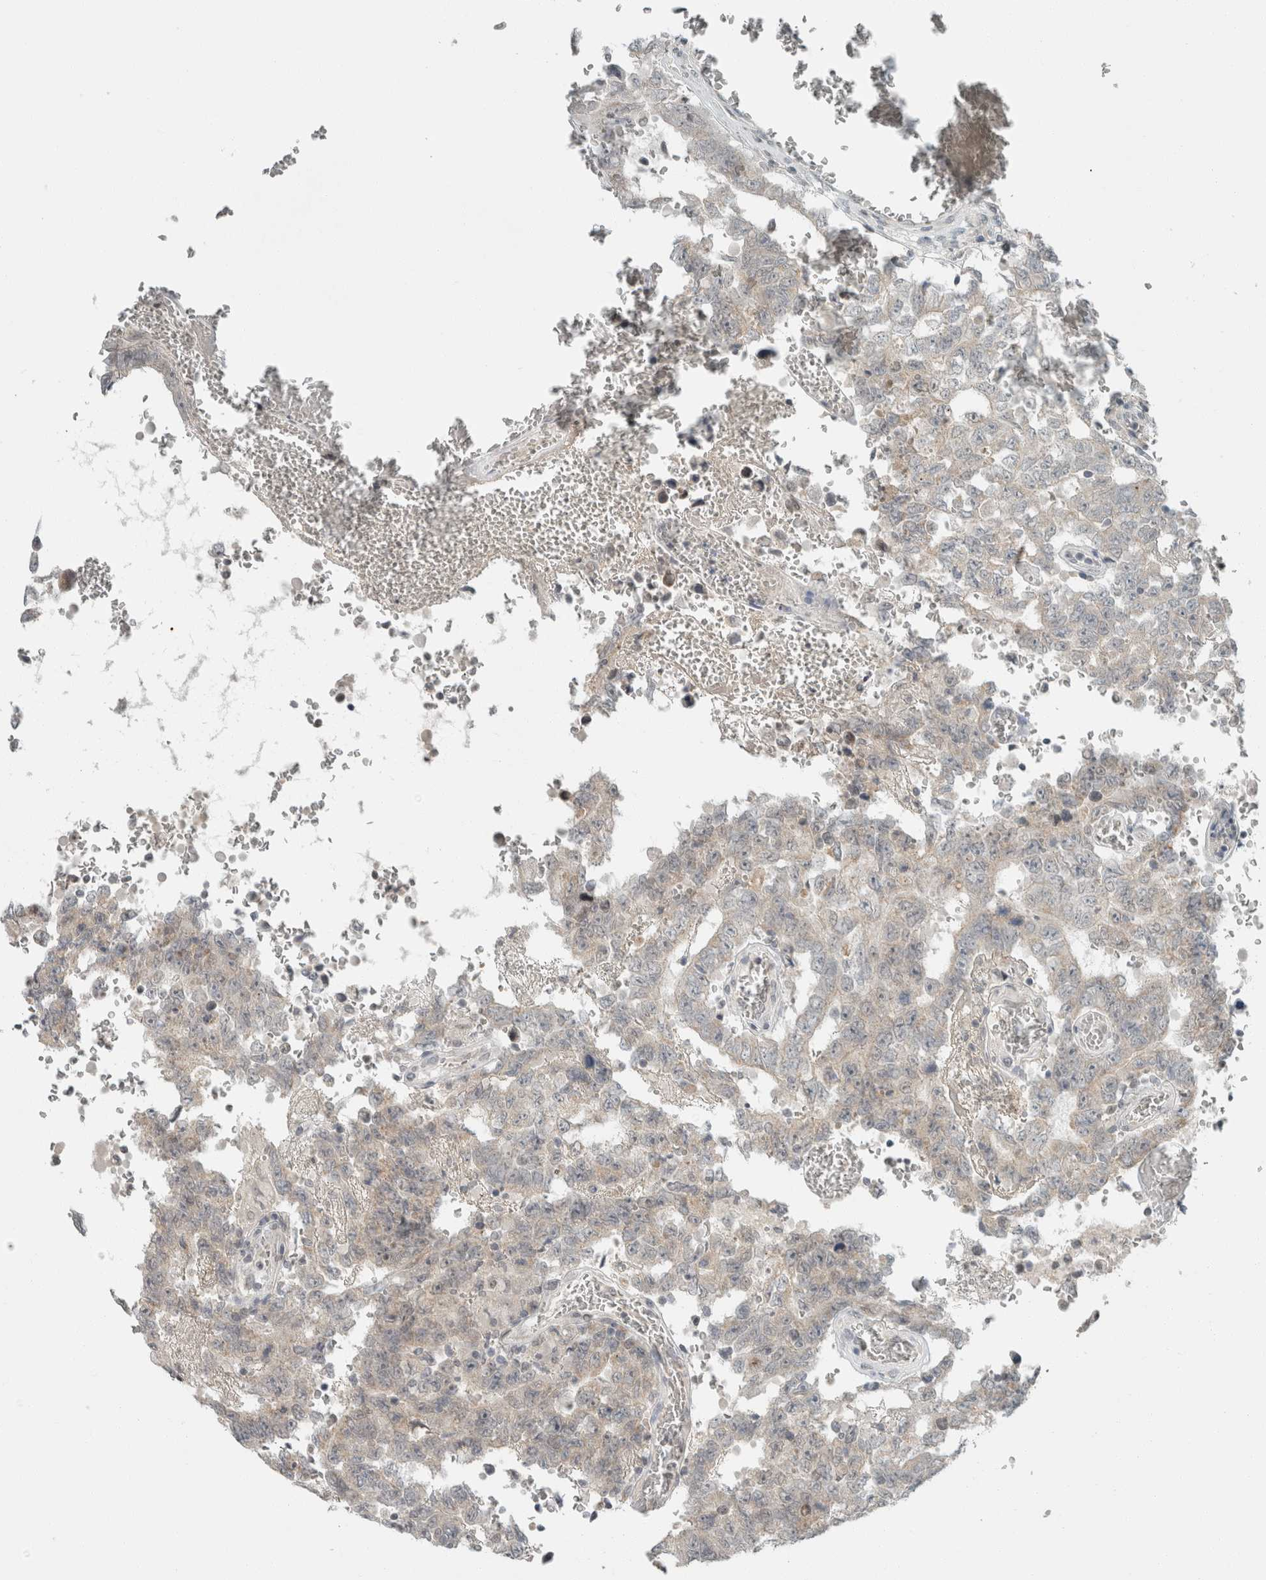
{"staining": {"intensity": "weak", "quantity": "<25%", "location": "cytoplasmic/membranous"}, "tissue": "testis cancer", "cell_type": "Tumor cells", "image_type": "cancer", "snomed": [{"axis": "morphology", "description": "Carcinoma, Embryonal, NOS"}, {"axis": "topography", "description": "Testis"}], "caption": "Testis cancer stained for a protein using immunohistochemistry (IHC) shows no positivity tumor cells.", "gene": "TRIT1", "patient": {"sex": "male", "age": 26}}